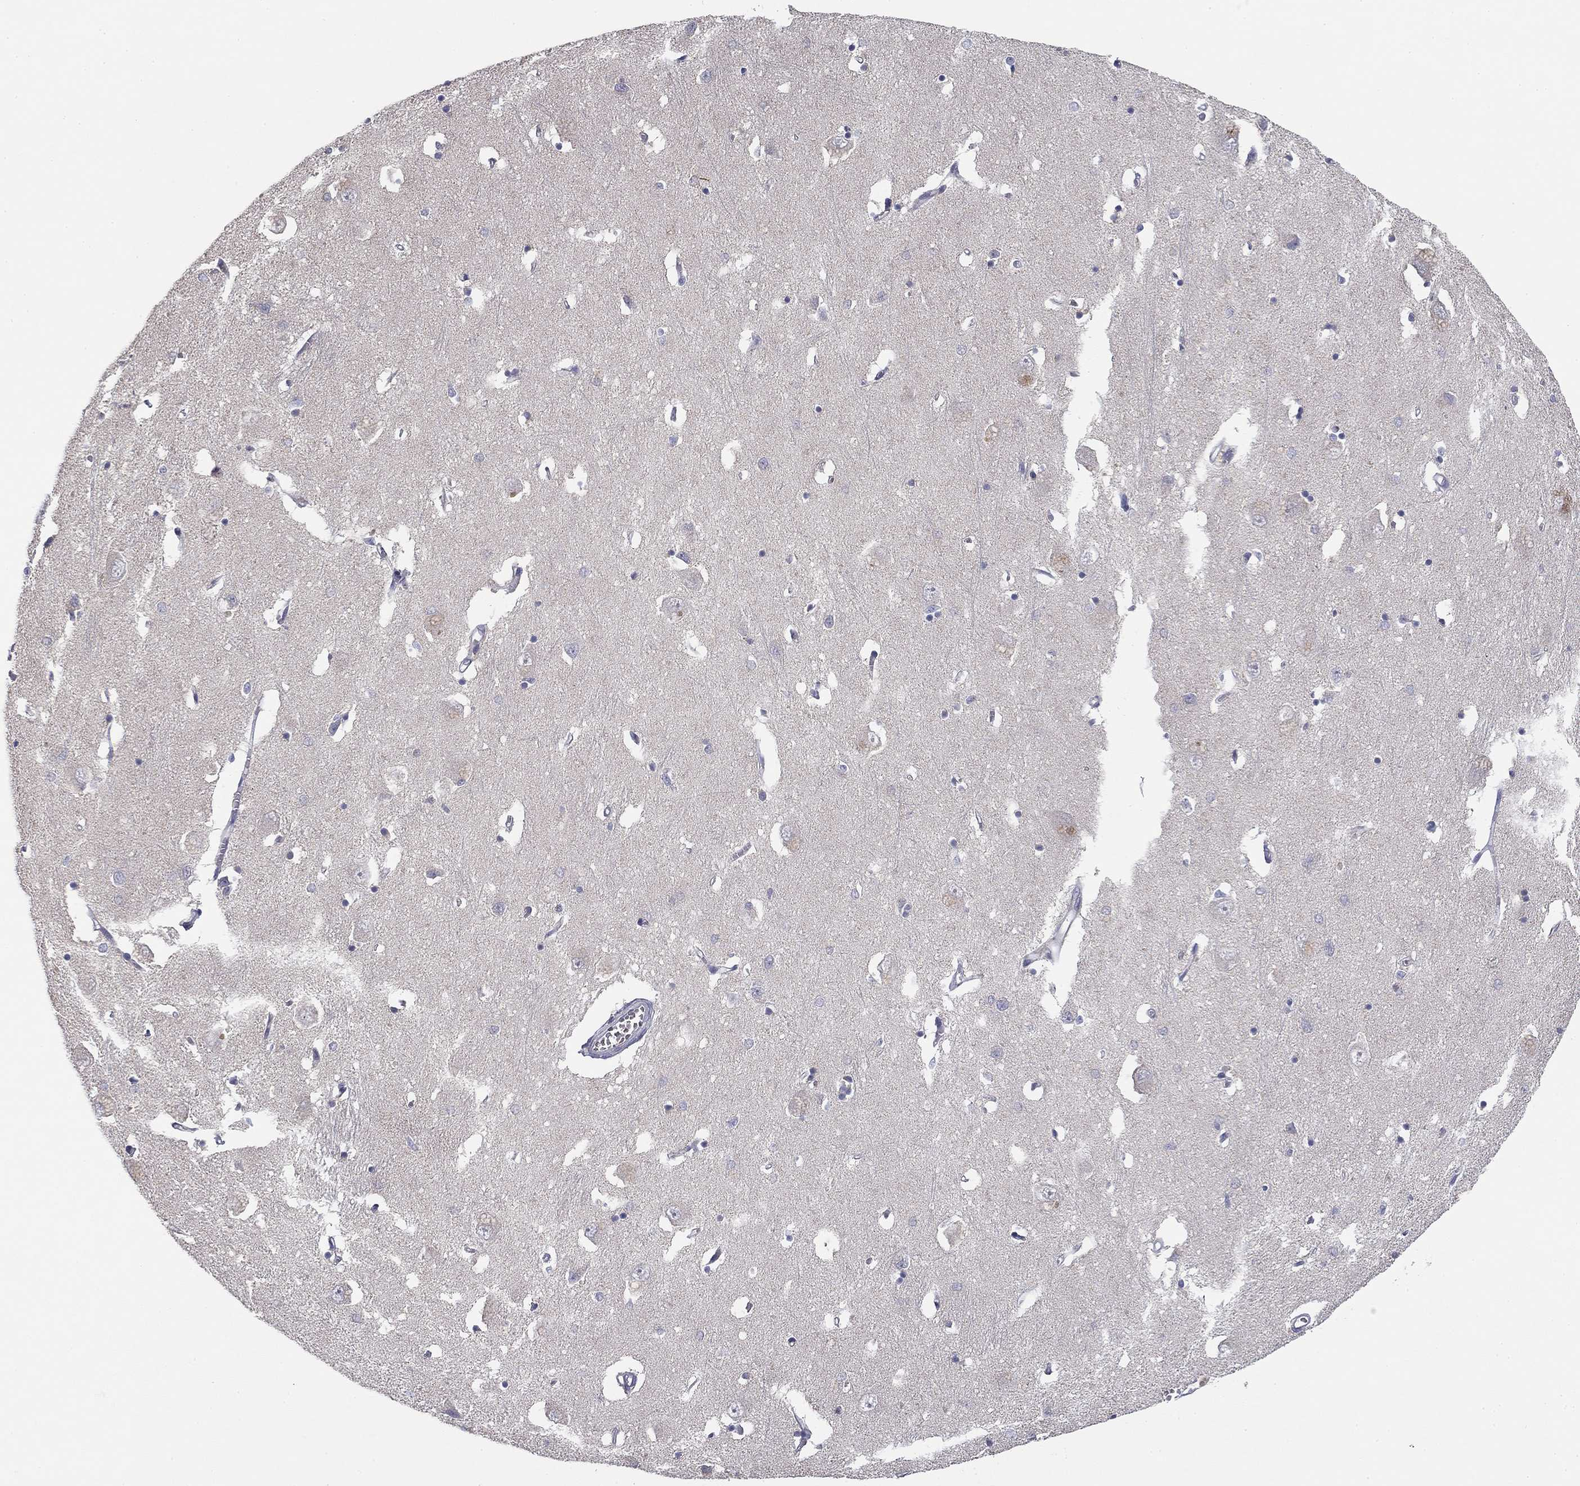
{"staining": {"intensity": "negative", "quantity": "none", "location": "none"}, "tissue": "caudate", "cell_type": "Glial cells", "image_type": "normal", "snomed": [{"axis": "morphology", "description": "Normal tissue, NOS"}, {"axis": "topography", "description": "Lateral ventricle wall"}], "caption": "Protein analysis of unremarkable caudate reveals no significant expression in glial cells. (DAB (3,3'-diaminobenzidine) immunohistochemistry (IHC) with hematoxylin counter stain).", "gene": "SLC2A9", "patient": {"sex": "male", "age": 54}}